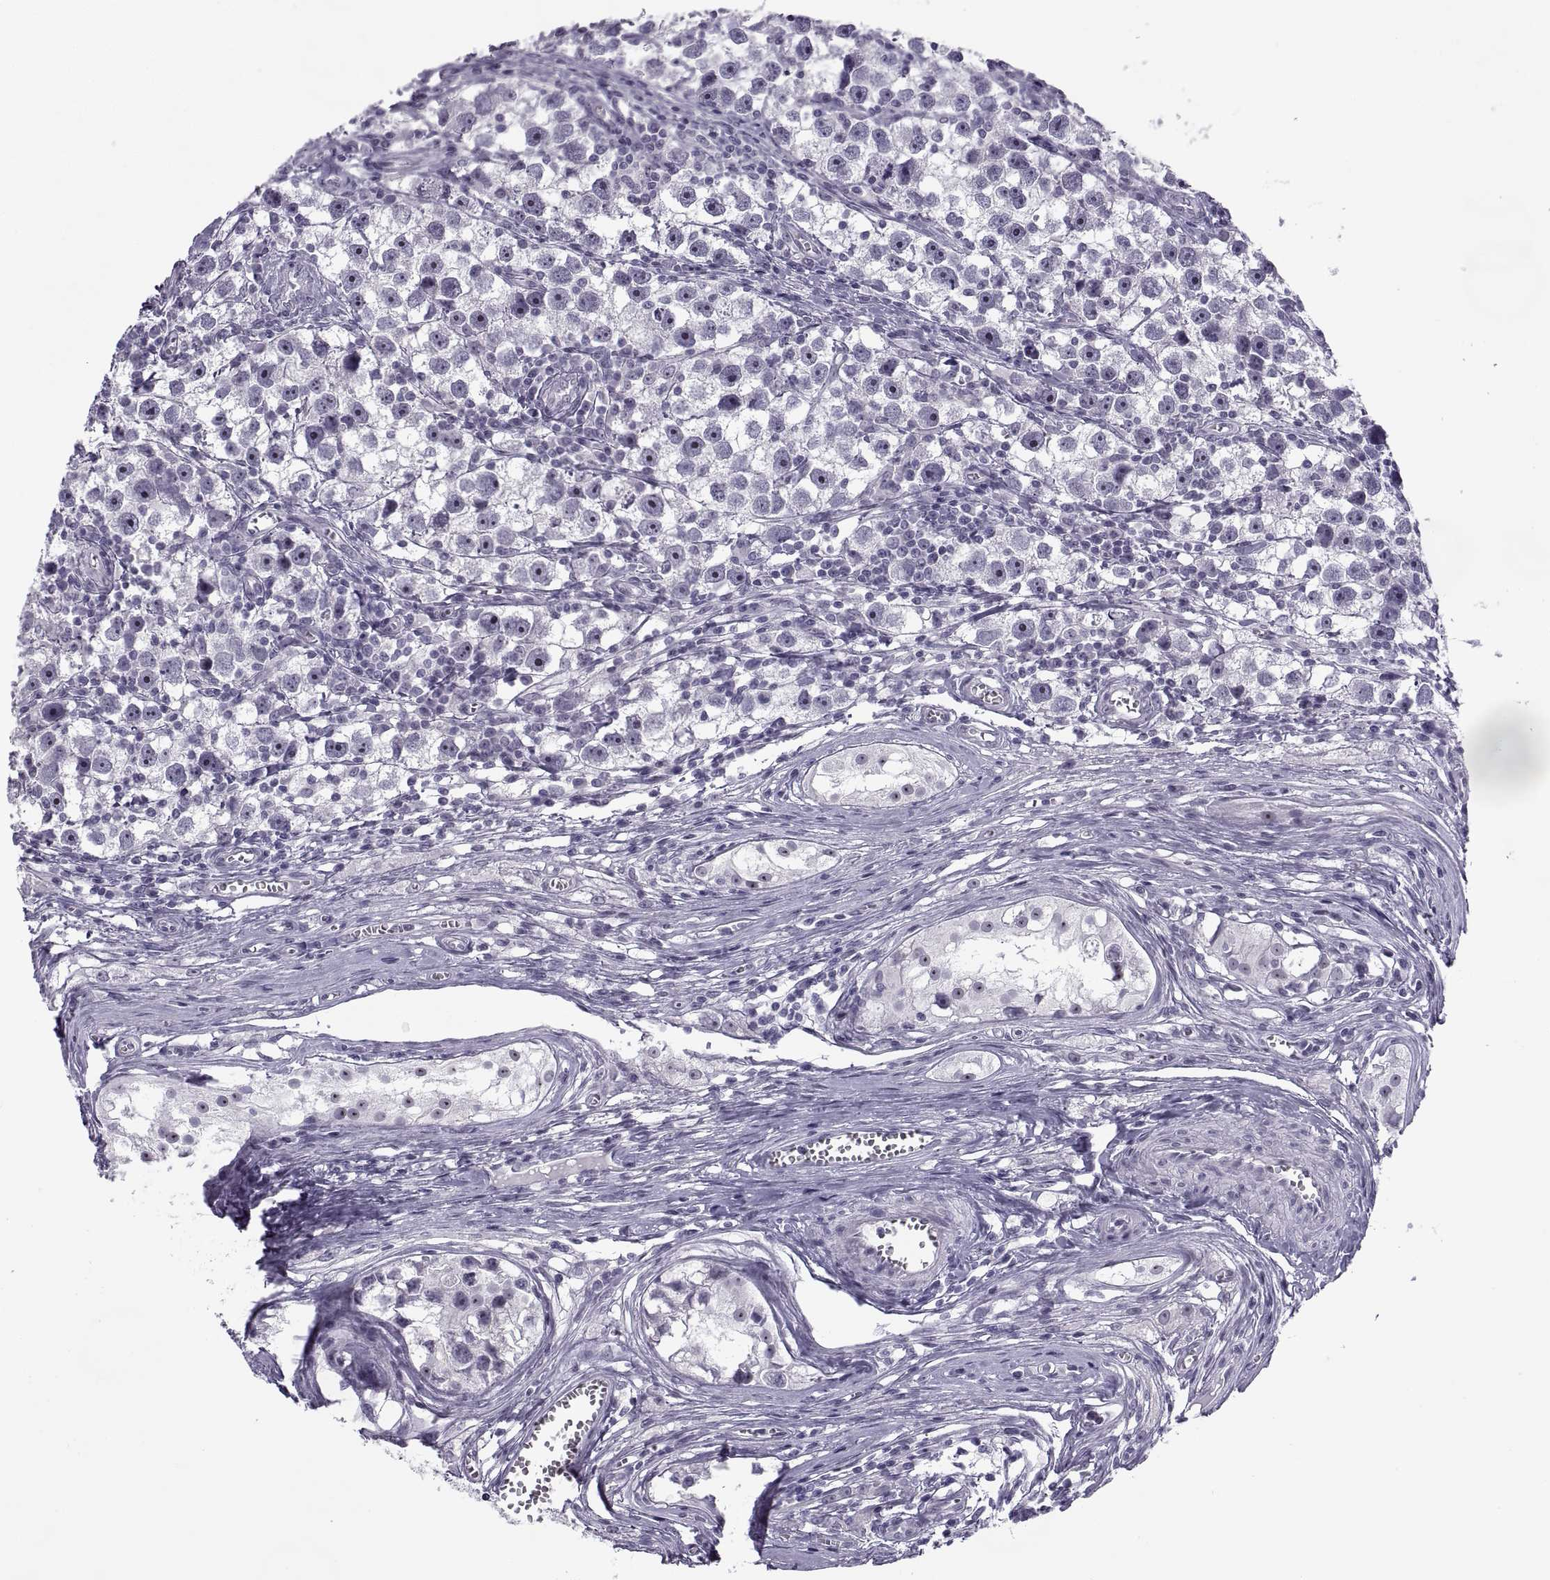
{"staining": {"intensity": "negative", "quantity": "none", "location": "none"}, "tissue": "testis cancer", "cell_type": "Tumor cells", "image_type": "cancer", "snomed": [{"axis": "morphology", "description": "Seminoma, NOS"}, {"axis": "topography", "description": "Testis"}], "caption": "Tumor cells show no significant expression in testis seminoma. (Immunohistochemistry, brightfield microscopy, high magnification).", "gene": "TBC1D3G", "patient": {"sex": "male", "age": 30}}